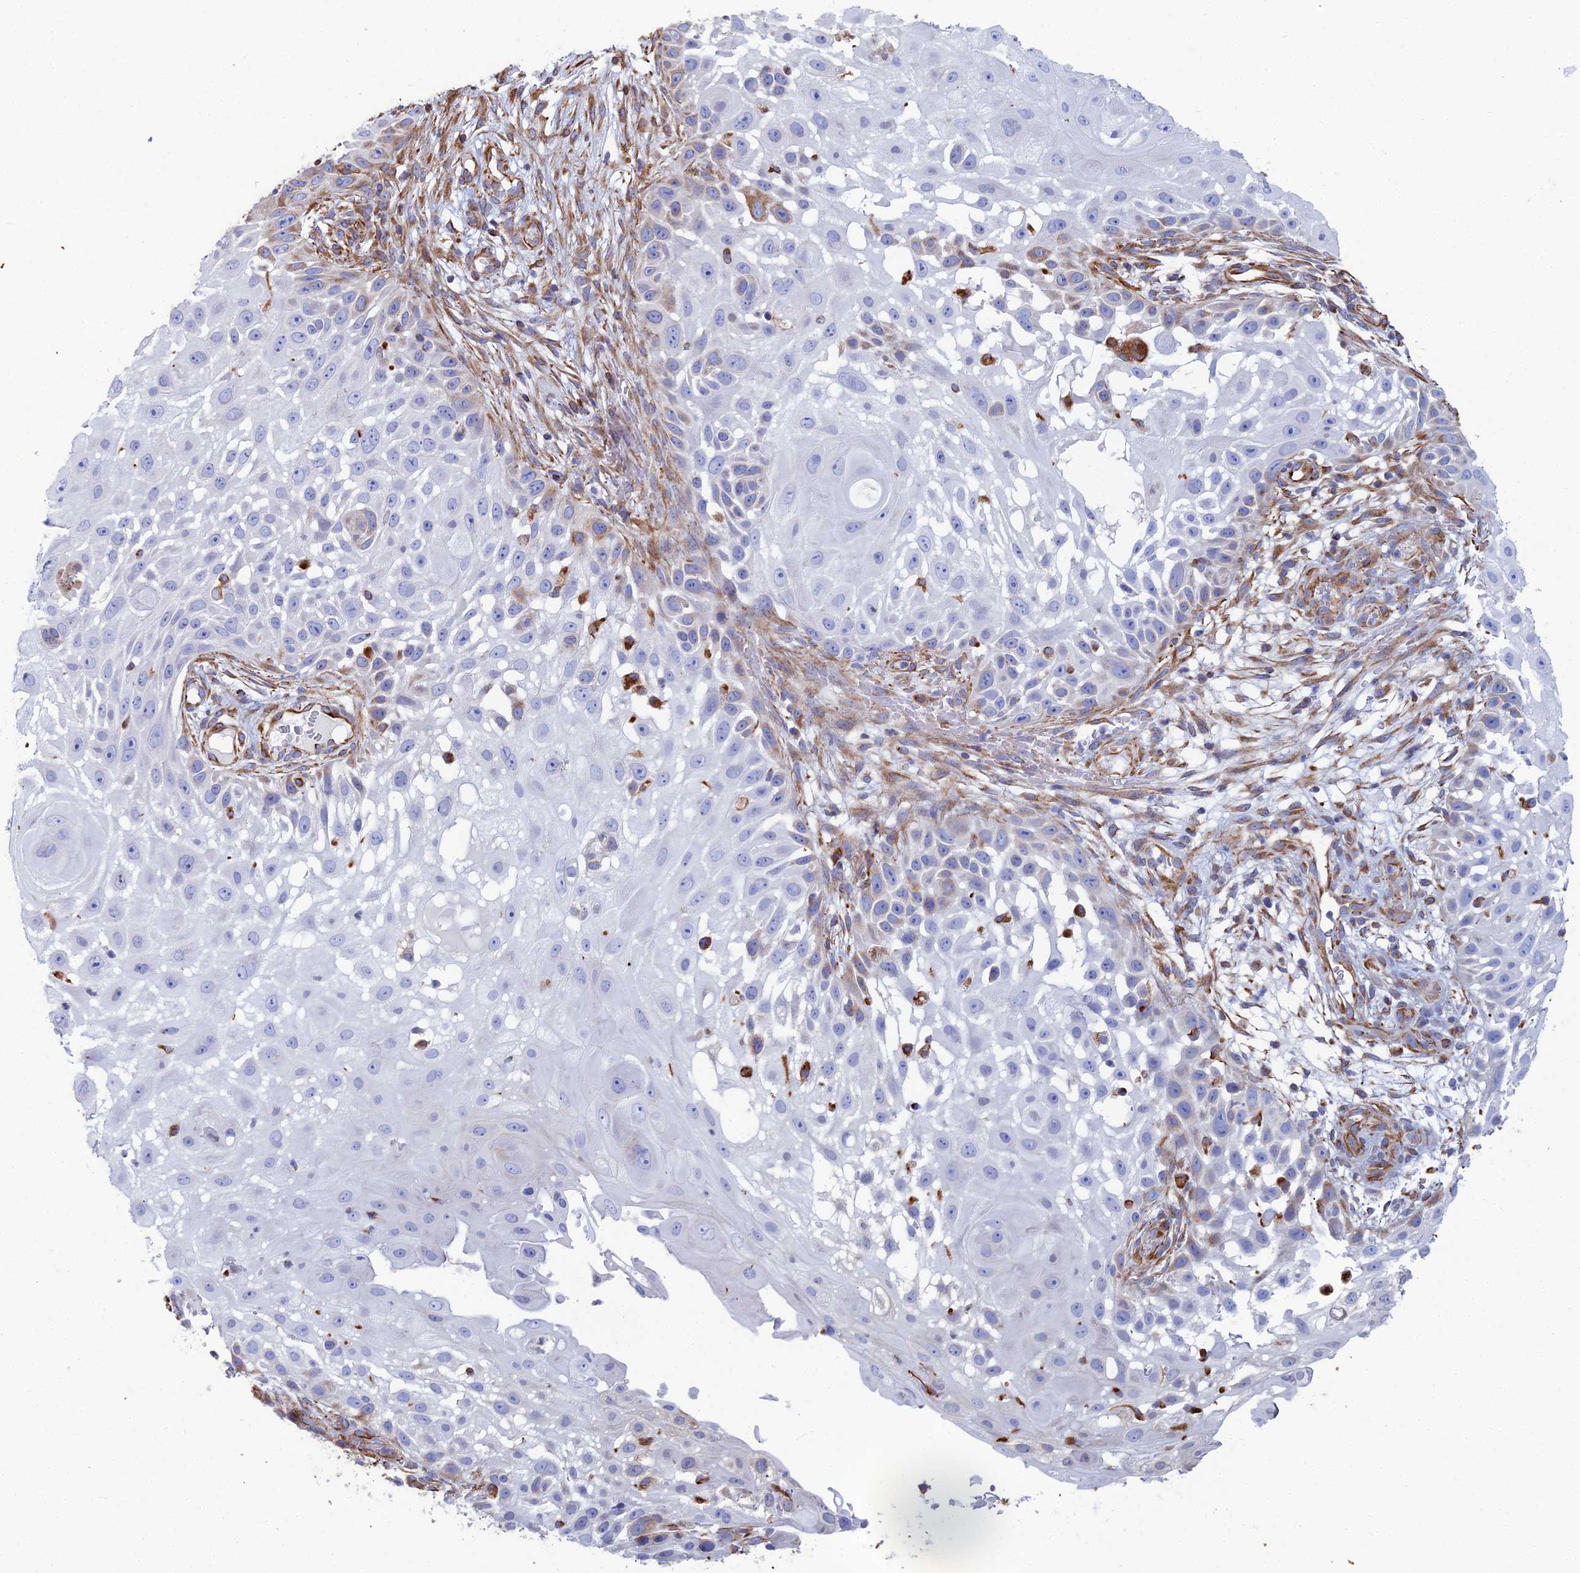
{"staining": {"intensity": "negative", "quantity": "none", "location": "none"}, "tissue": "skin cancer", "cell_type": "Tumor cells", "image_type": "cancer", "snomed": [{"axis": "morphology", "description": "Squamous cell carcinoma, NOS"}, {"axis": "topography", "description": "Skin"}], "caption": "Tumor cells are negative for protein expression in human skin squamous cell carcinoma. (DAB (3,3'-diaminobenzidine) immunohistochemistry with hematoxylin counter stain).", "gene": "CLVS2", "patient": {"sex": "female", "age": 44}}